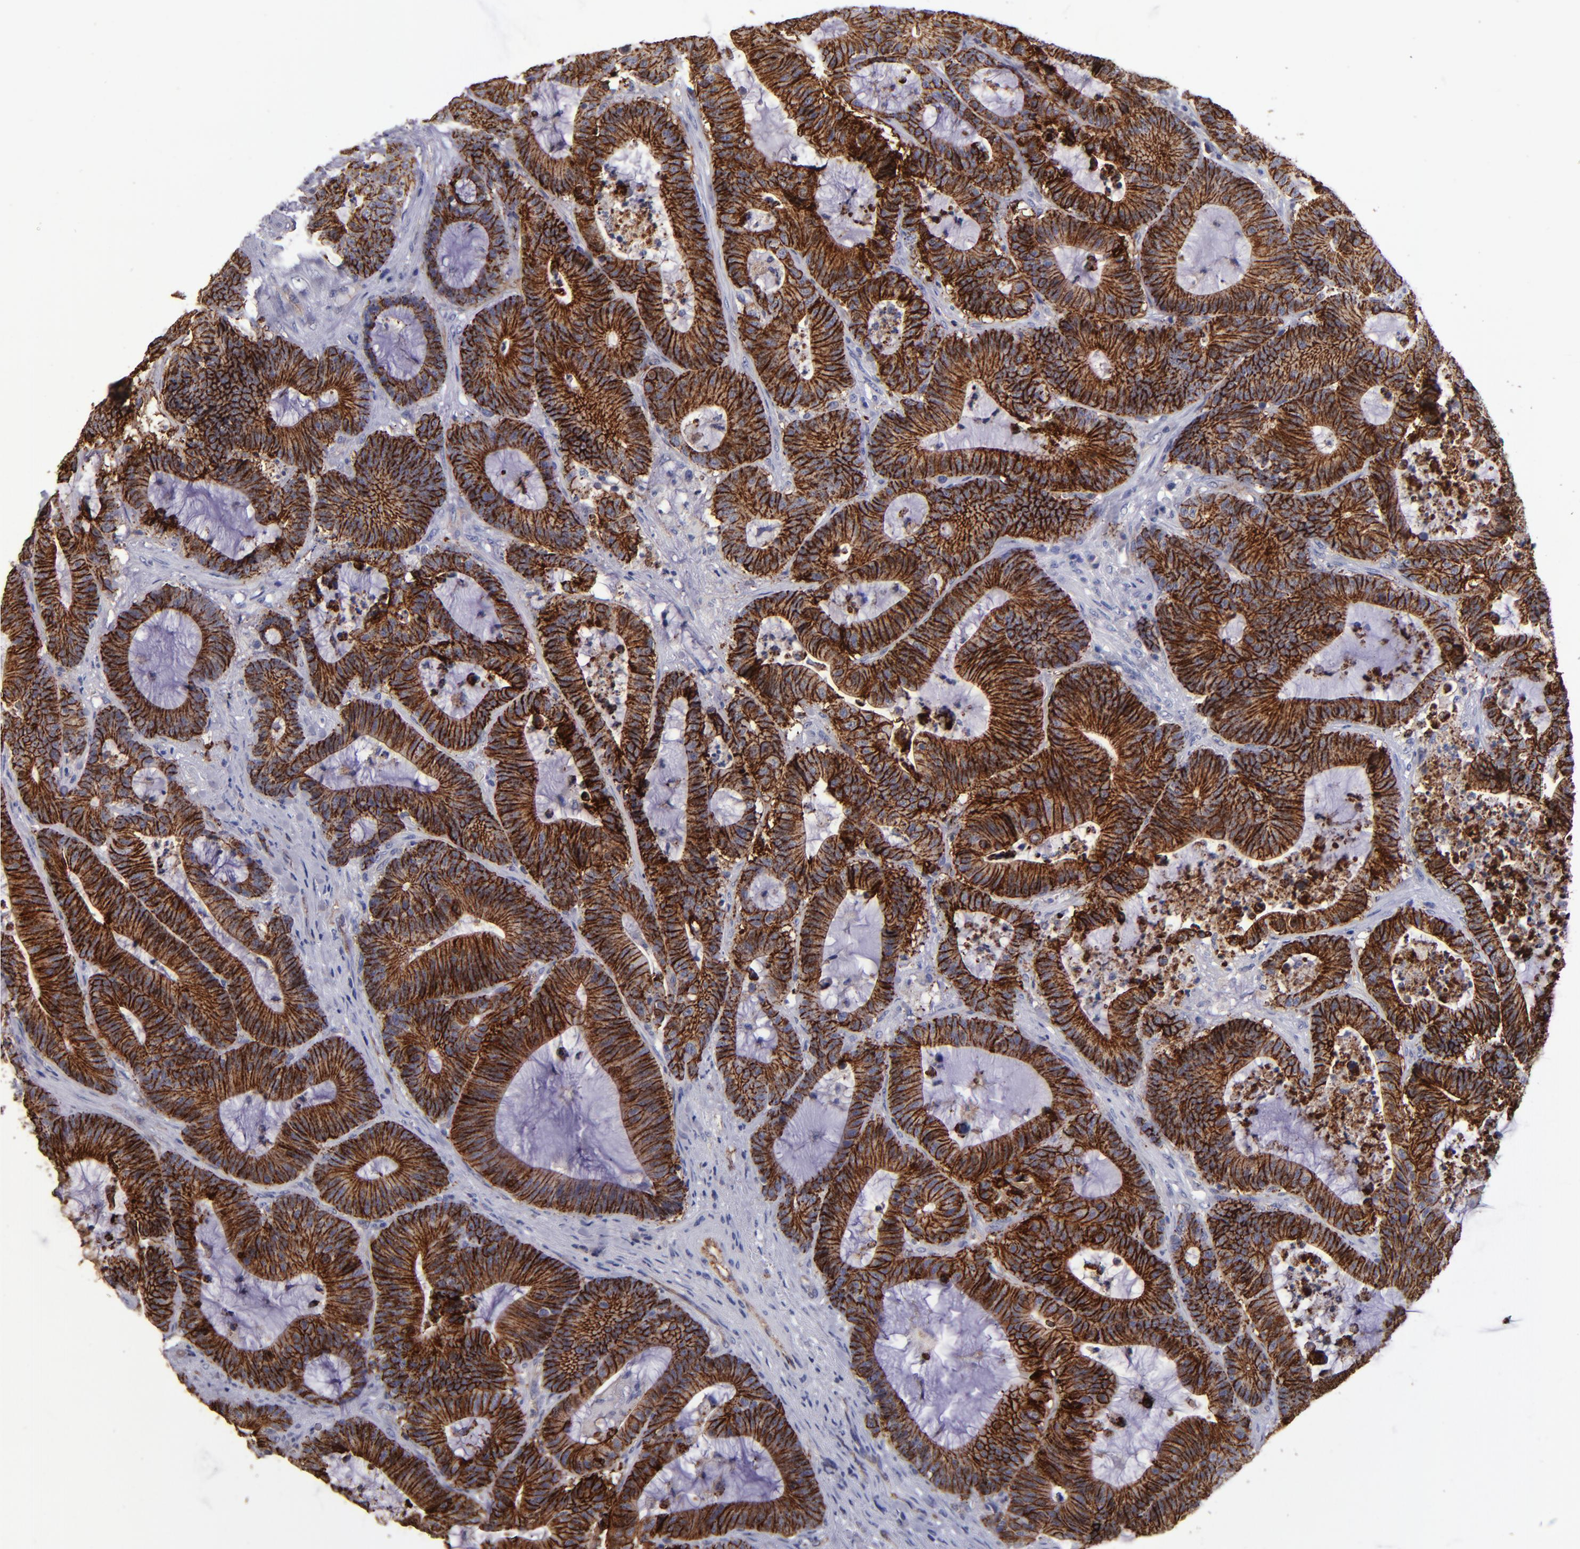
{"staining": {"intensity": "strong", "quantity": ">75%", "location": "cytoplasmic/membranous"}, "tissue": "colorectal cancer", "cell_type": "Tumor cells", "image_type": "cancer", "snomed": [{"axis": "morphology", "description": "Adenocarcinoma, NOS"}, {"axis": "topography", "description": "Colon"}], "caption": "Immunohistochemistry (DAB) staining of adenocarcinoma (colorectal) exhibits strong cytoplasmic/membranous protein staining in approximately >75% of tumor cells.", "gene": "CLDN5", "patient": {"sex": "female", "age": 84}}